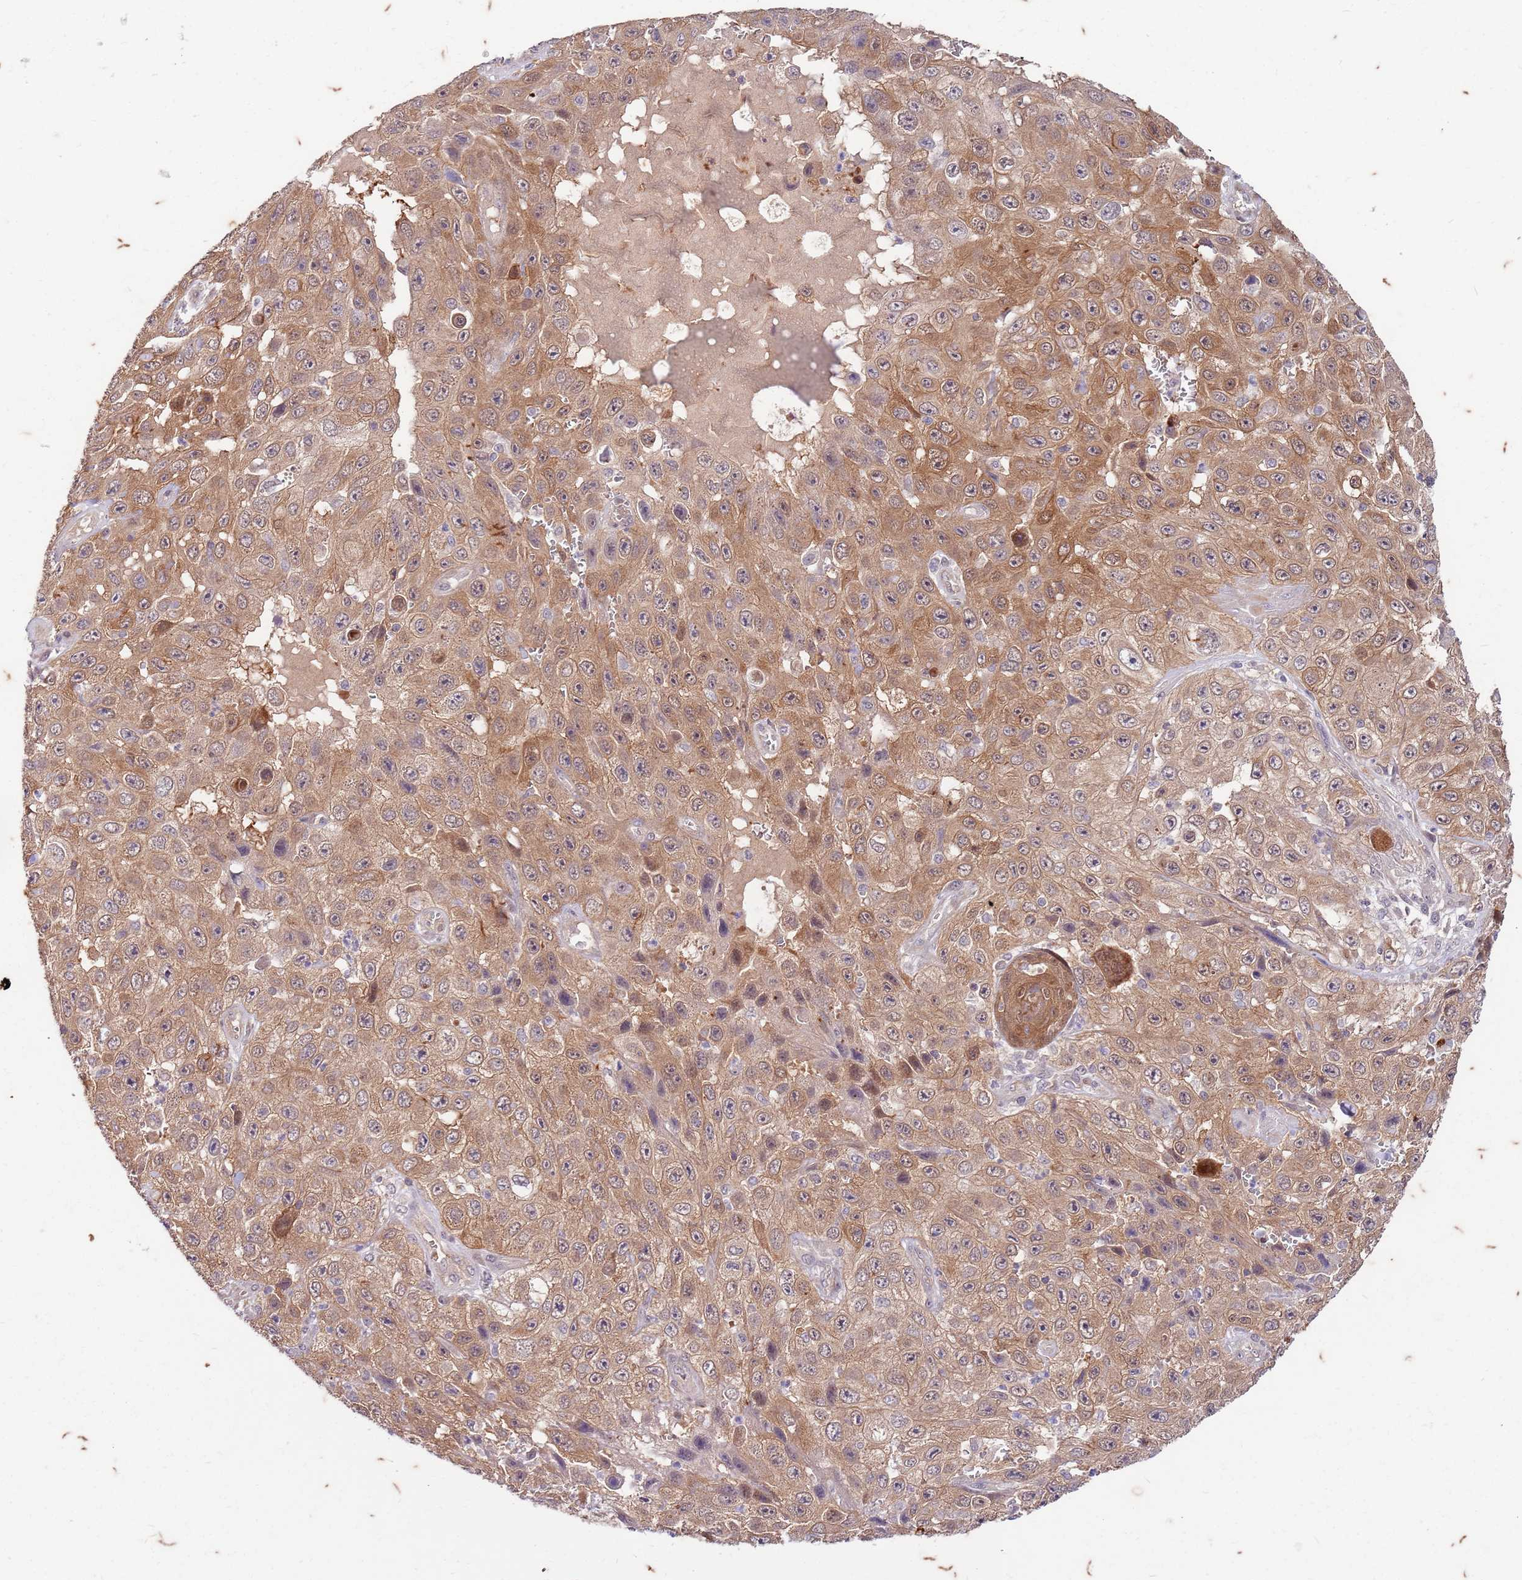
{"staining": {"intensity": "moderate", "quantity": ">75%", "location": "cytoplasmic/membranous,nuclear"}, "tissue": "skin cancer", "cell_type": "Tumor cells", "image_type": "cancer", "snomed": [{"axis": "morphology", "description": "Squamous cell carcinoma, NOS"}, {"axis": "topography", "description": "Skin"}], "caption": "Moderate cytoplasmic/membranous and nuclear positivity is present in approximately >75% of tumor cells in skin squamous cell carcinoma.", "gene": "RAPGEF3", "patient": {"sex": "male", "age": 82}}